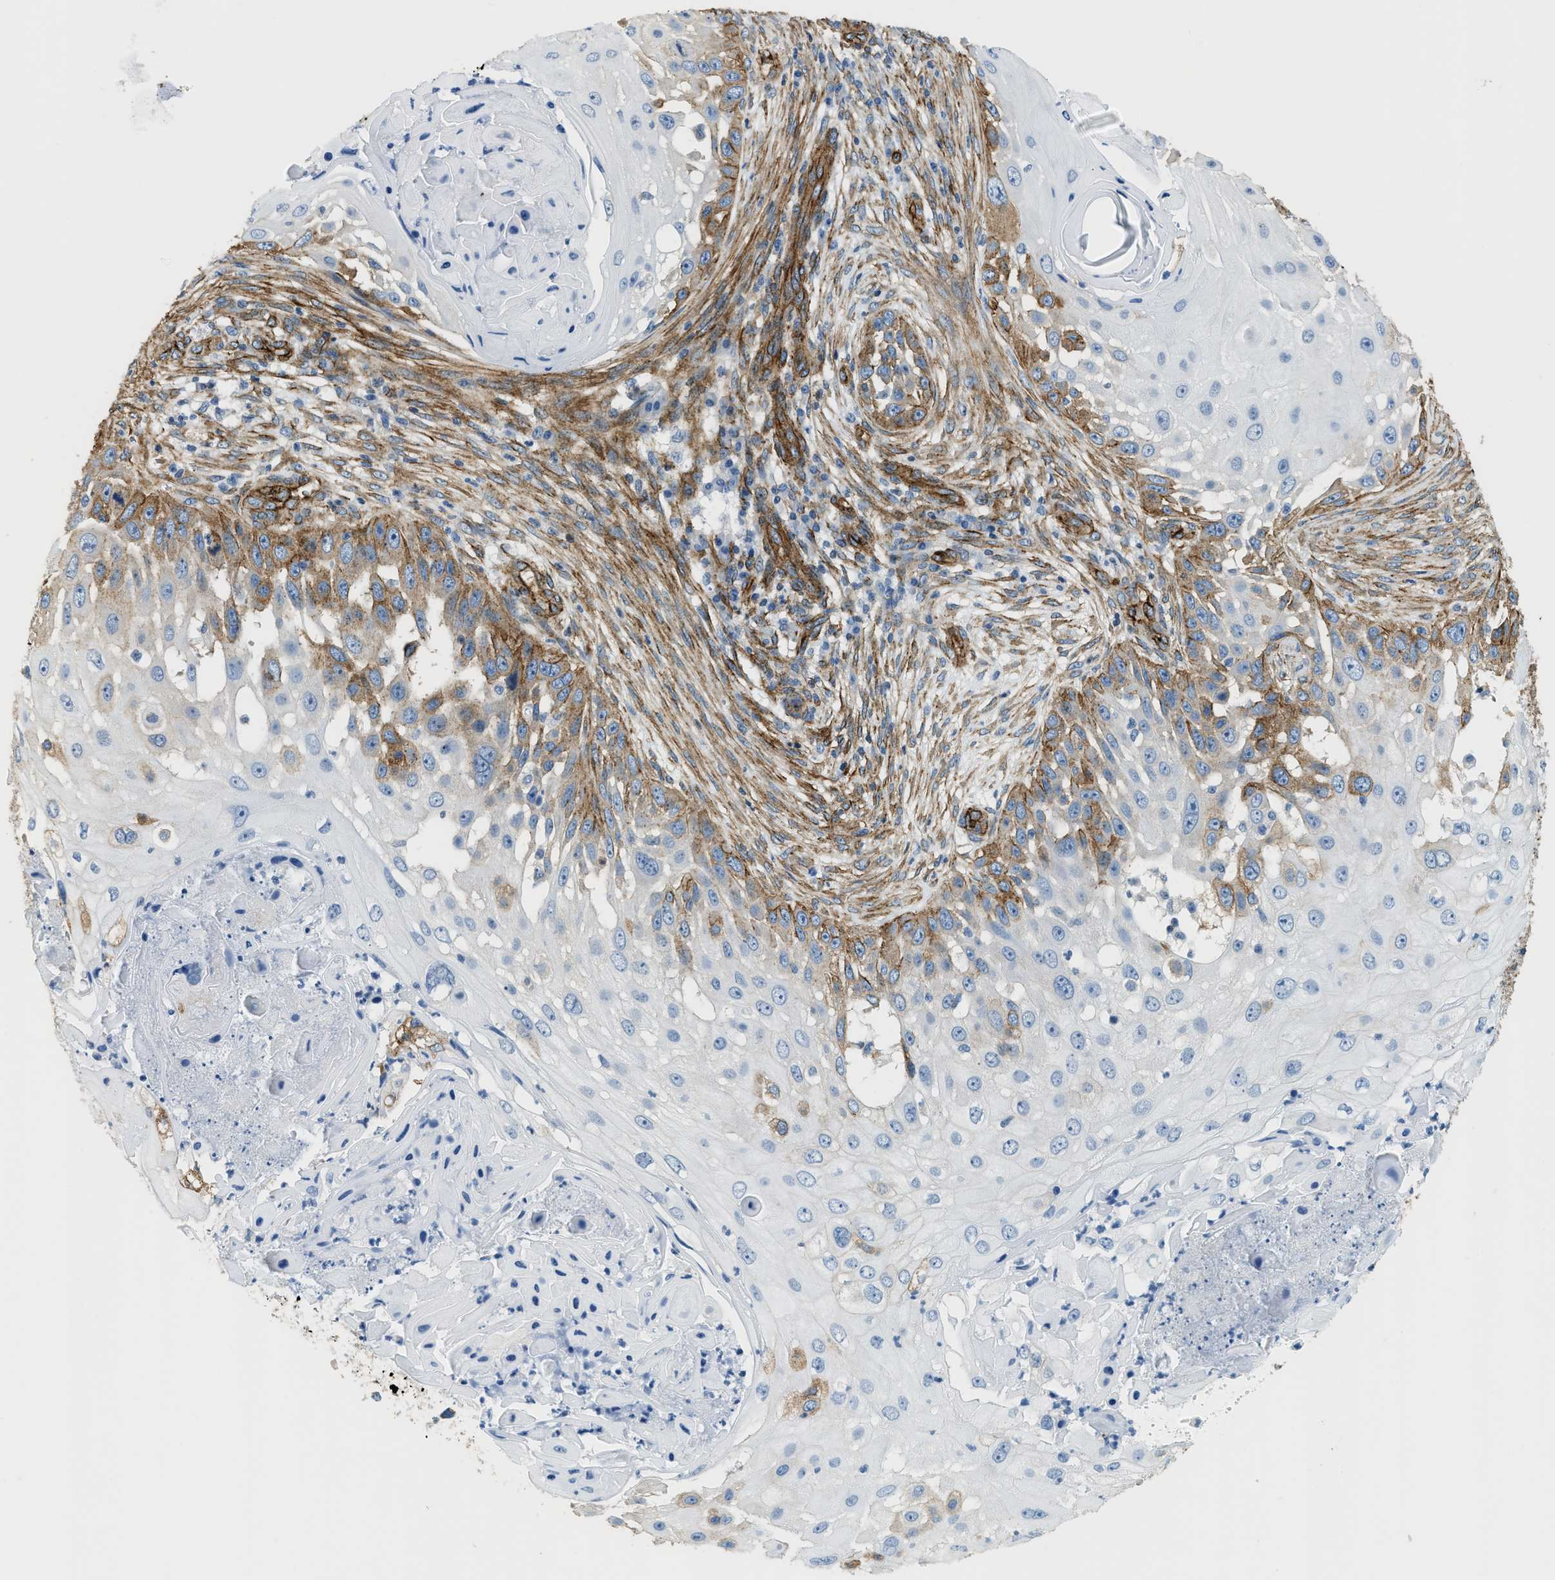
{"staining": {"intensity": "moderate", "quantity": "25%-75%", "location": "cytoplasmic/membranous"}, "tissue": "skin cancer", "cell_type": "Tumor cells", "image_type": "cancer", "snomed": [{"axis": "morphology", "description": "Squamous cell carcinoma, NOS"}, {"axis": "topography", "description": "Skin"}], "caption": "Immunohistochemical staining of human skin squamous cell carcinoma exhibits medium levels of moderate cytoplasmic/membranous expression in about 25%-75% of tumor cells. (Brightfield microscopy of DAB IHC at high magnification).", "gene": "TMEM43", "patient": {"sex": "female", "age": 44}}